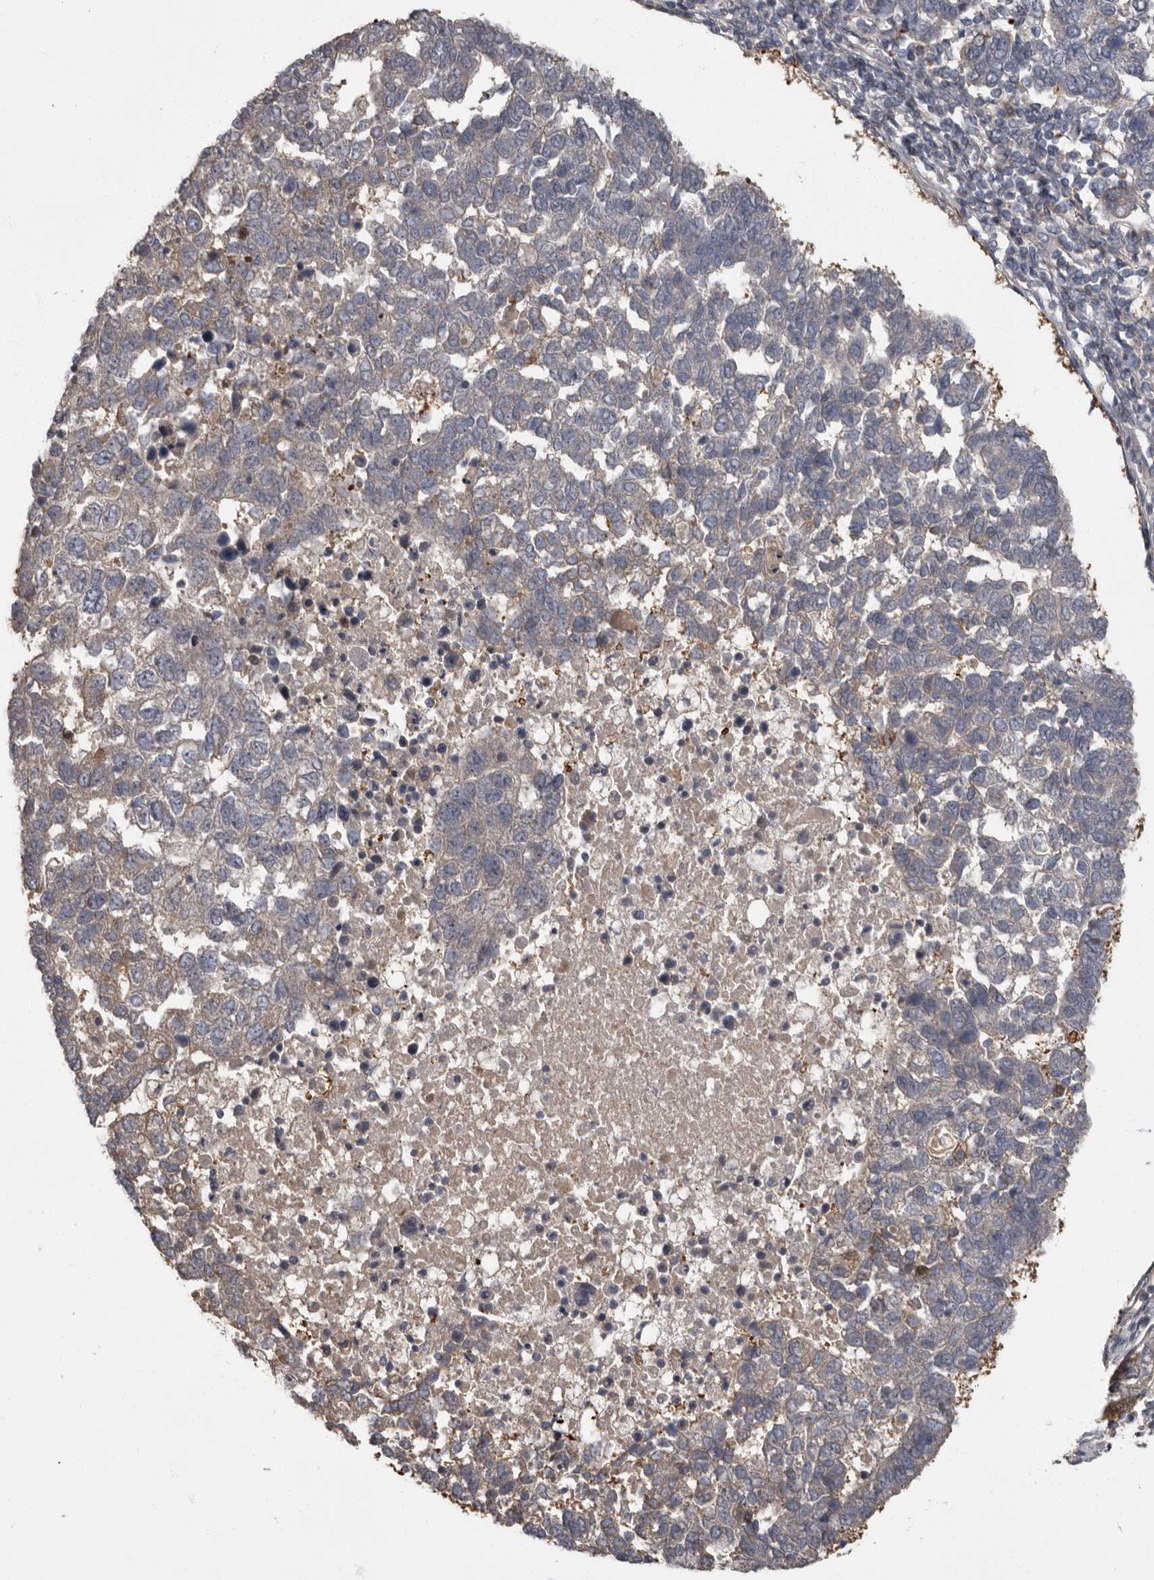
{"staining": {"intensity": "negative", "quantity": "none", "location": "none"}, "tissue": "pancreatic cancer", "cell_type": "Tumor cells", "image_type": "cancer", "snomed": [{"axis": "morphology", "description": "Adenocarcinoma, NOS"}, {"axis": "topography", "description": "Pancreas"}], "caption": "A micrograph of human pancreatic adenocarcinoma is negative for staining in tumor cells.", "gene": "PDE7A", "patient": {"sex": "female", "age": 61}}